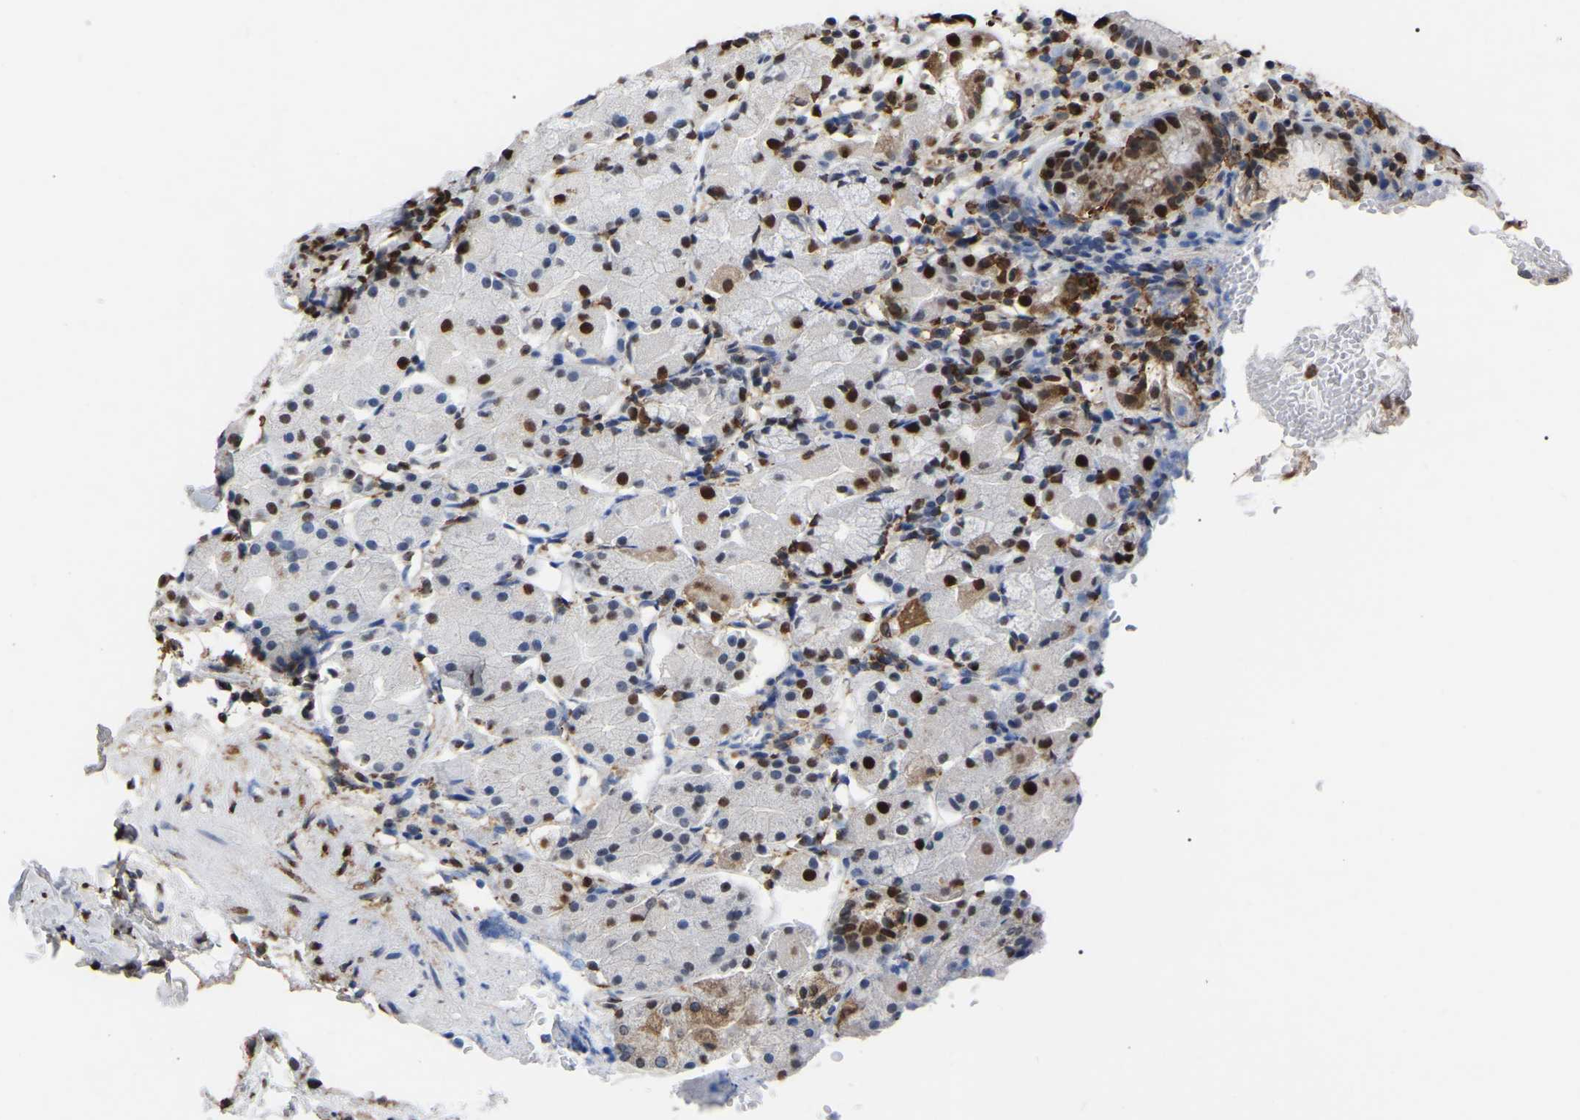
{"staining": {"intensity": "strong", "quantity": ">75%", "location": "nuclear"}, "tissue": "stomach", "cell_type": "Glandular cells", "image_type": "normal", "snomed": [{"axis": "morphology", "description": "Normal tissue, NOS"}, {"axis": "topography", "description": "Stomach"}, {"axis": "topography", "description": "Stomach, lower"}], "caption": "Strong nuclear protein positivity is identified in about >75% of glandular cells in stomach. The staining is performed using DAB (3,3'-diaminobenzidine) brown chromogen to label protein expression. The nuclei are counter-stained blue using hematoxylin.", "gene": "RBL2", "patient": {"sex": "female", "age": 75}}